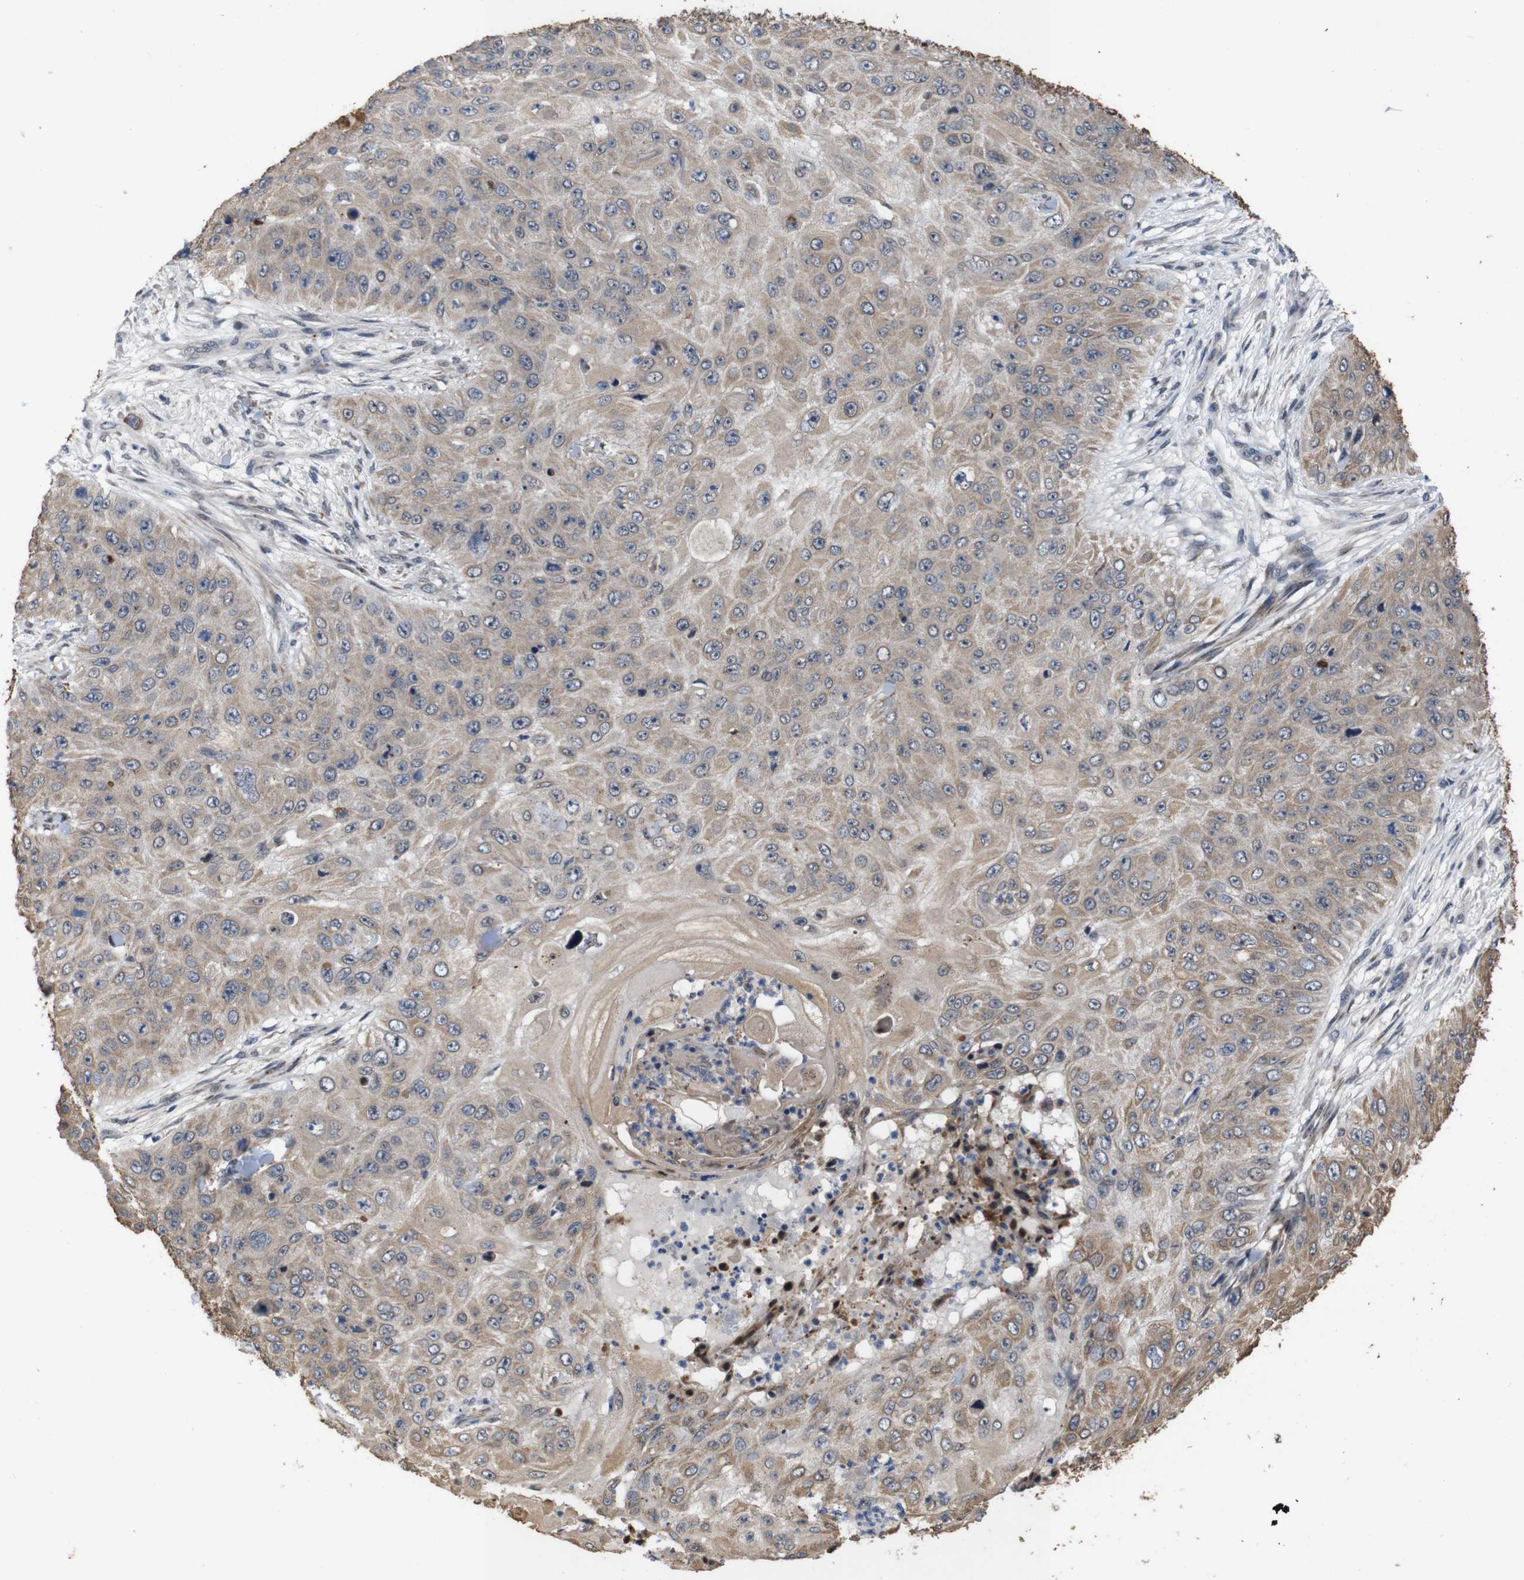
{"staining": {"intensity": "weak", "quantity": ">75%", "location": "cytoplasmic/membranous"}, "tissue": "skin cancer", "cell_type": "Tumor cells", "image_type": "cancer", "snomed": [{"axis": "morphology", "description": "Squamous cell carcinoma, NOS"}, {"axis": "topography", "description": "Skin"}], "caption": "Skin cancer (squamous cell carcinoma) stained for a protein exhibits weak cytoplasmic/membranous positivity in tumor cells. (Stains: DAB in brown, nuclei in blue, Microscopy: brightfield microscopy at high magnification).", "gene": "ATP7B", "patient": {"sex": "female", "age": 80}}